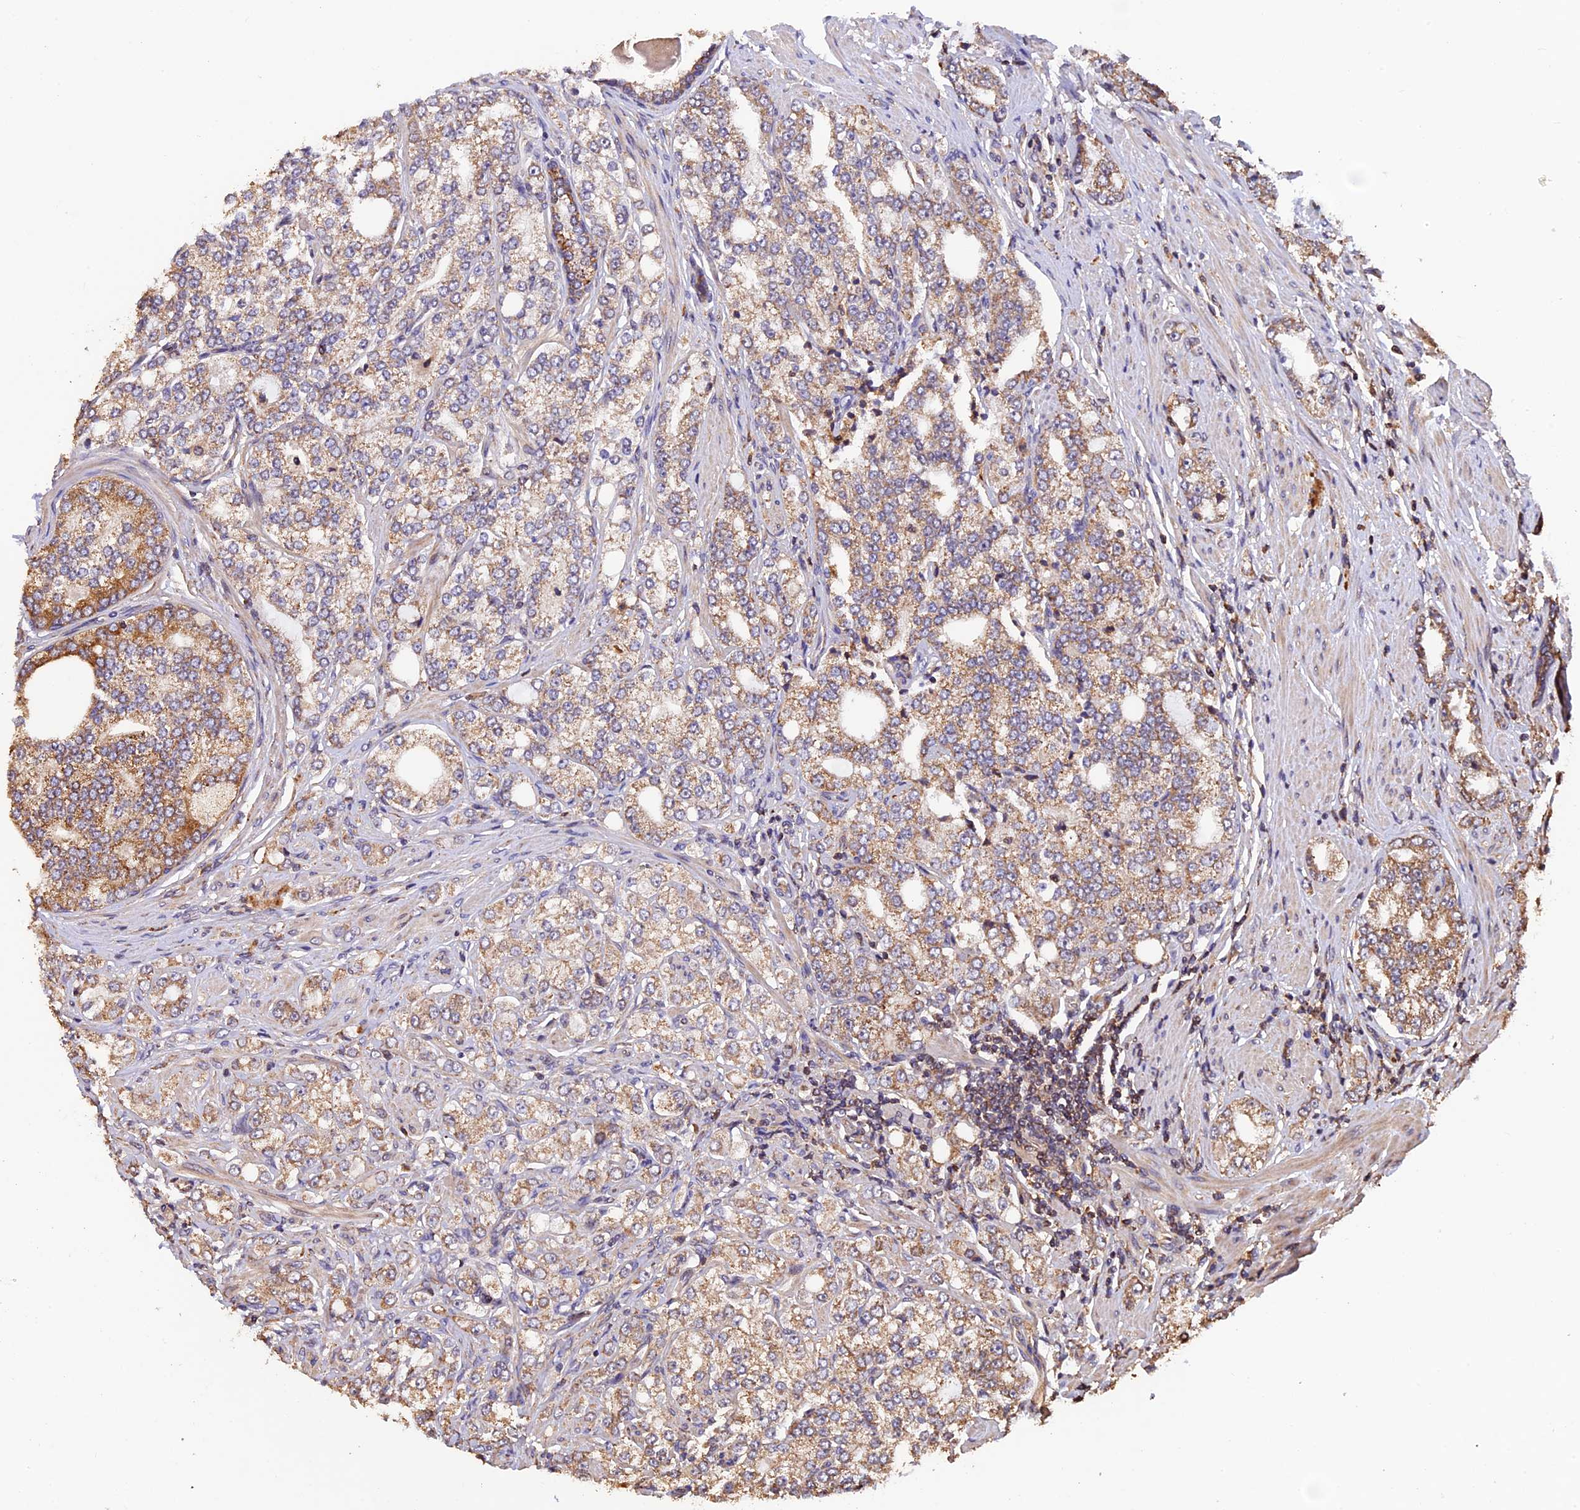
{"staining": {"intensity": "moderate", "quantity": ">75%", "location": "cytoplasmic/membranous"}, "tissue": "prostate cancer", "cell_type": "Tumor cells", "image_type": "cancer", "snomed": [{"axis": "morphology", "description": "Adenocarcinoma, High grade"}, {"axis": "topography", "description": "Prostate"}], "caption": "Immunohistochemical staining of human prostate cancer shows medium levels of moderate cytoplasmic/membranous staining in about >75% of tumor cells. (brown staining indicates protein expression, while blue staining denotes nuclei).", "gene": "PKD2L2", "patient": {"sex": "male", "age": 64}}